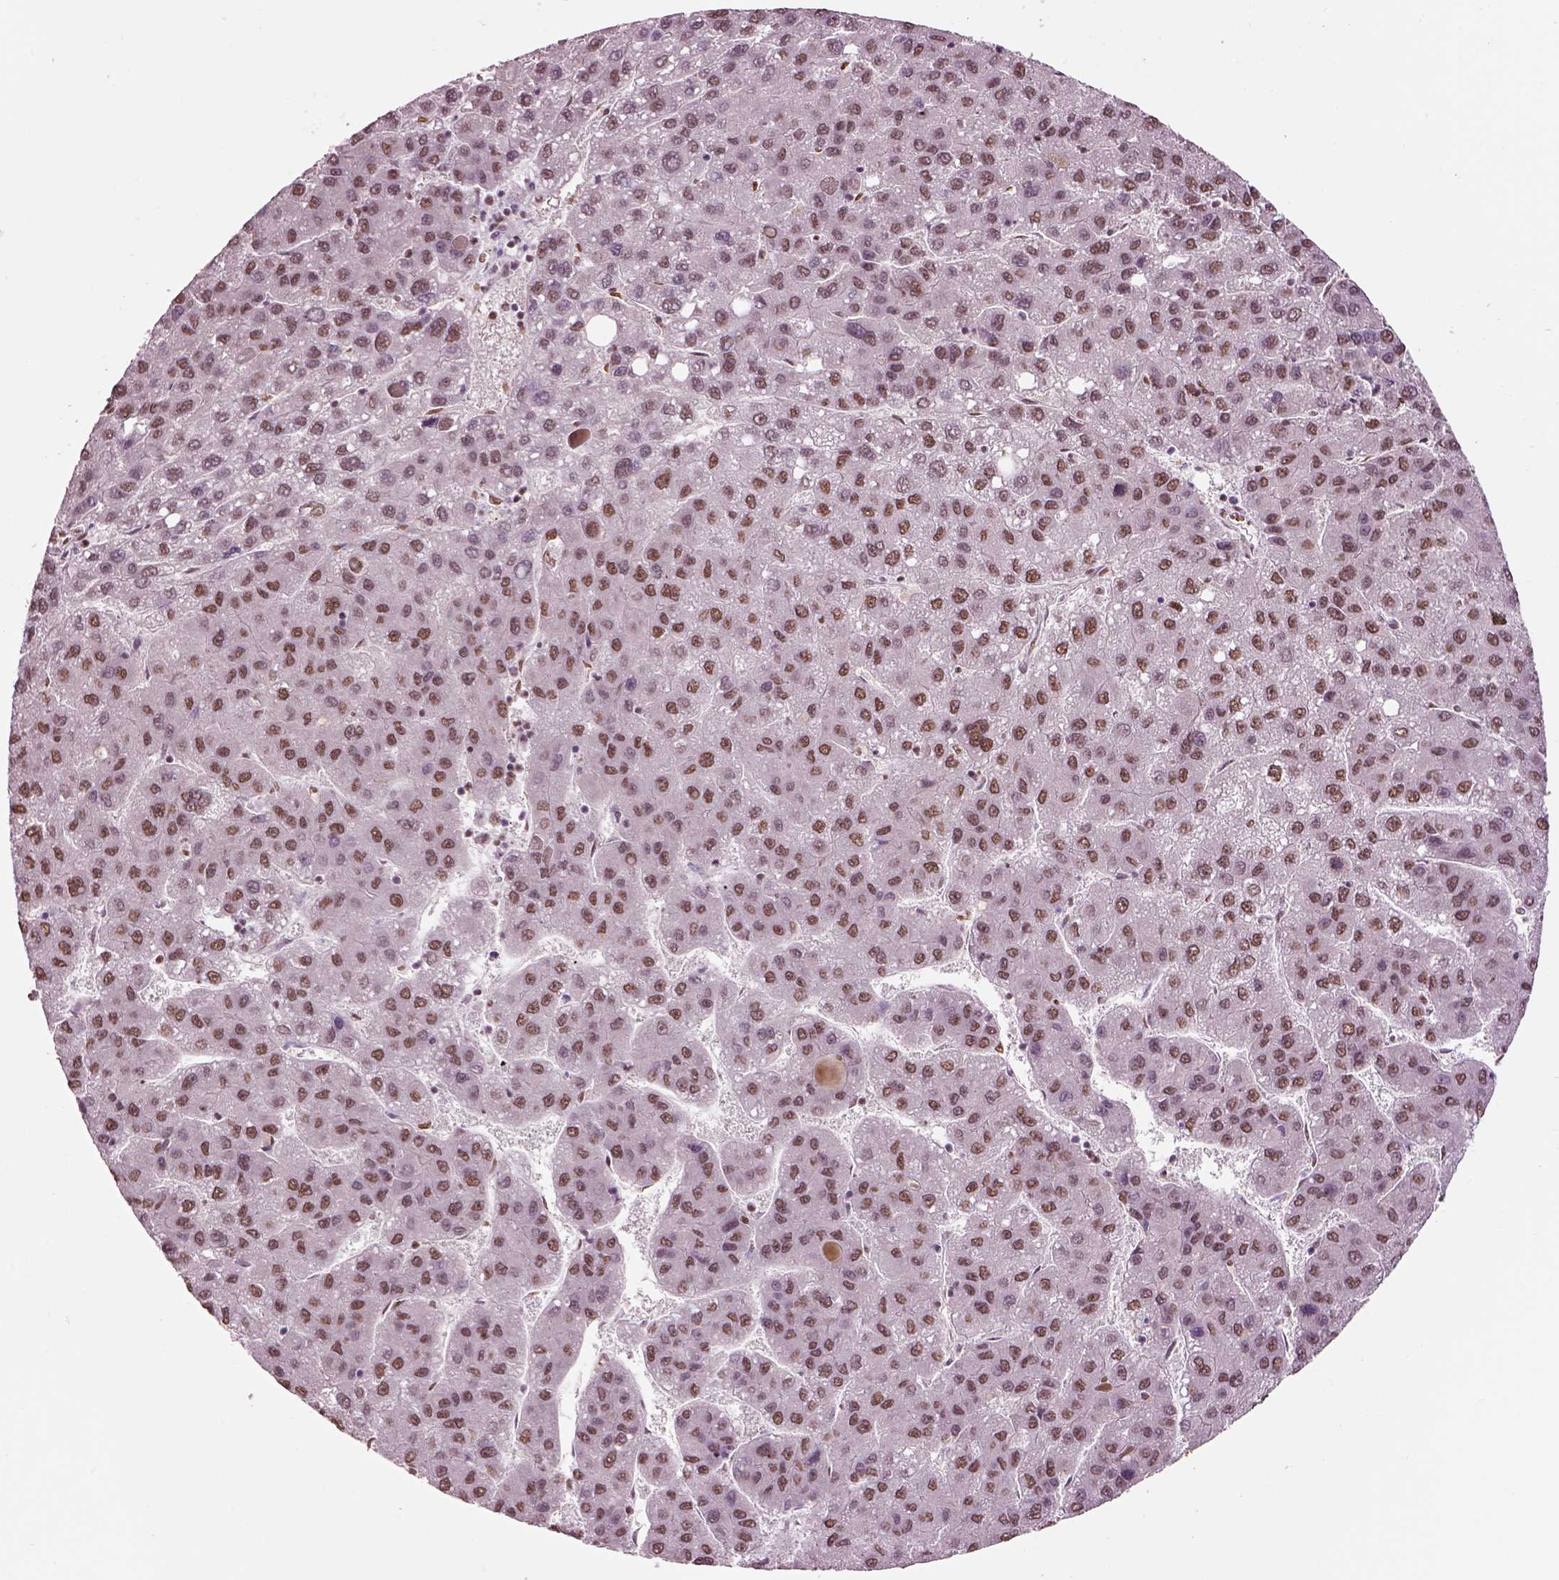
{"staining": {"intensity": "moderate", "quantity": ">75%", "location": "nuclear"}, "tissue": "liver cancer", "cell_type": "Tumor cells", "image_type": "cancer", "snomed": [{"axis": "morphology", "description": "Carcinoma, Hepatocellular, NOS"}, {"axis": "topography", "description": "Liver"}], "caption": "The immunohistochemical stain shows moderate nuclear expression in tumor cells of liver hepatocellular carcinoma tissue.", "gene": "DDX3X", "patient": {"sex": "female", "age": 82}}